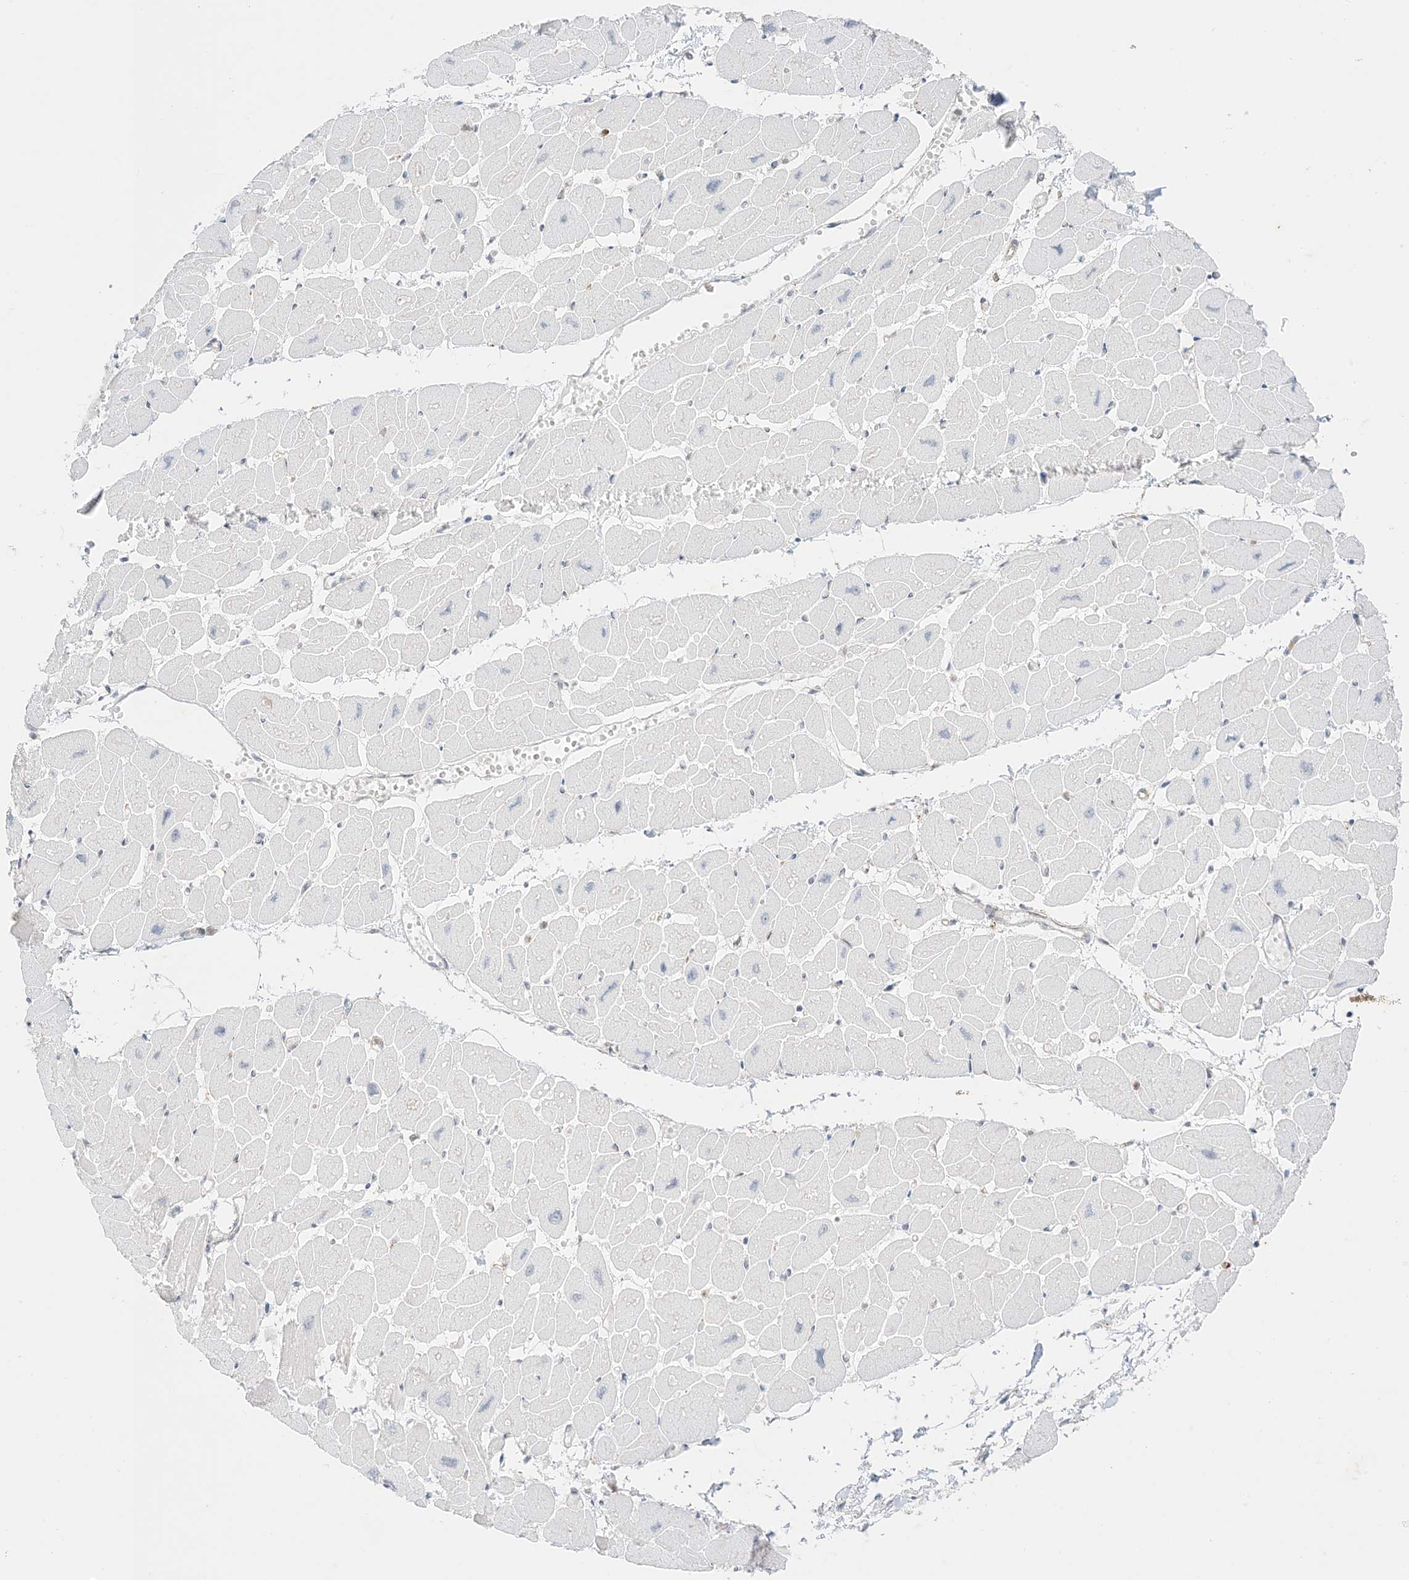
{"staining": {"intensity": "negative", "quantity": "none", "location": "none"}, "tissue": "heart muscle", "cell_type": "Cardiomyocytes", "image_type": "normal", "snomed": [{"axis": "morphology", "description": "Normal tissue, NOS"}, {"axis": "topography", "description": "Heart"}], "caption": "An IHC micrograph of unremarkable heart muscle is shown. There is no staining in cardiomyocytes of heart muscle. (DAB (3,3'-diaminobenzidine) immunohistochemistry with hematoxylin counter stain).", "gene": "RAC1", "patient": {"sex": "female", "age": 54}}